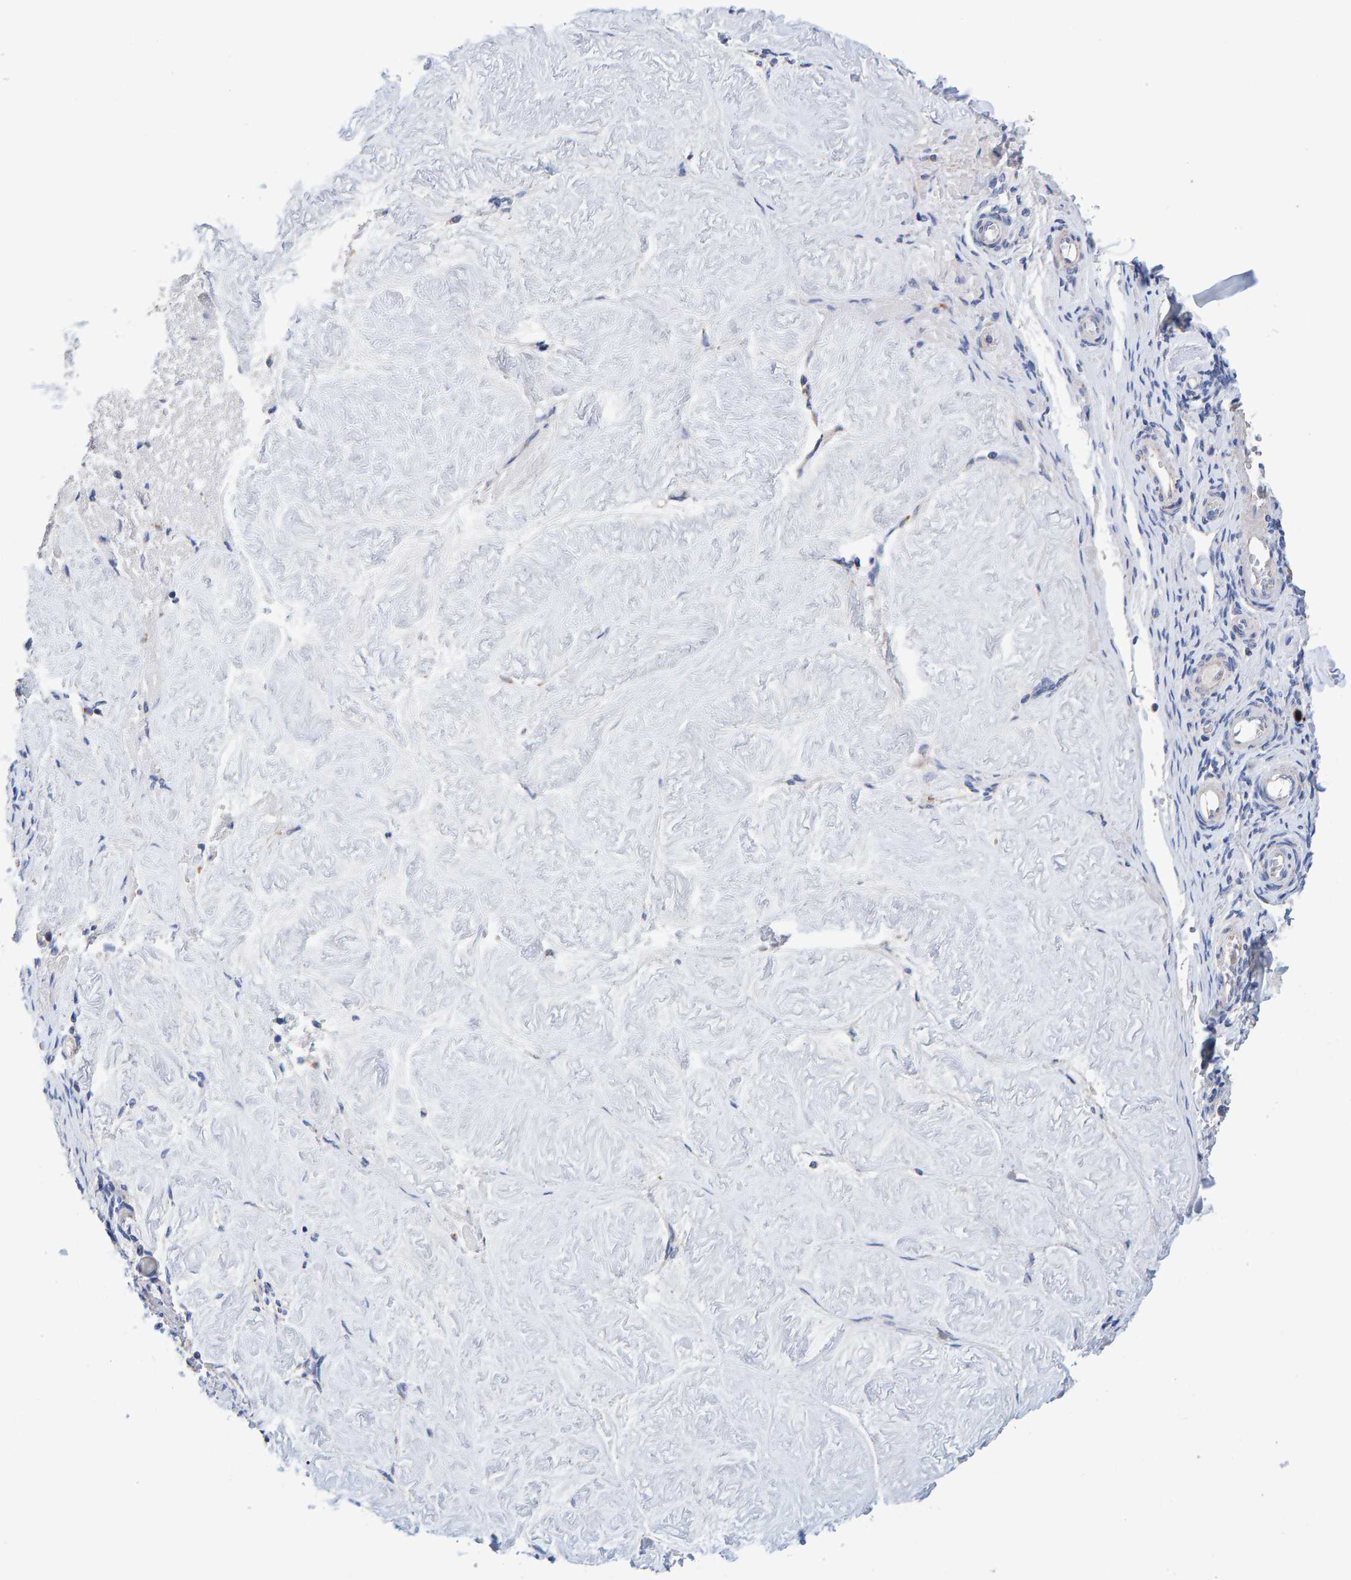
{"staining": {"intensity": "negative", "quantity": "none", "location": "none"}, "tissue": "adipose tissue", "cell_type": "Adipocytes", "image_type": "normal", "snomed": [{"axis": "morphology", "description": "Normal tissue, NOS"}, {"axis": "topography", "description": "Vascular tissue"}, {"axis": "topography", "description": "Fallopian tube"}, {"axis": "topography", "description": "Ovary"}], "caption": "This is a photomicrograph of IHC staining of unremarkable adipose tissue, which shows no positivity in adipocytes. (Stains: DAB IHC with hematoxylin counter stain, Microscopy: brightfield microscopy at high magnification).", "gene": "EFR3A", "patient": {"sex": "female", "age": 67}}